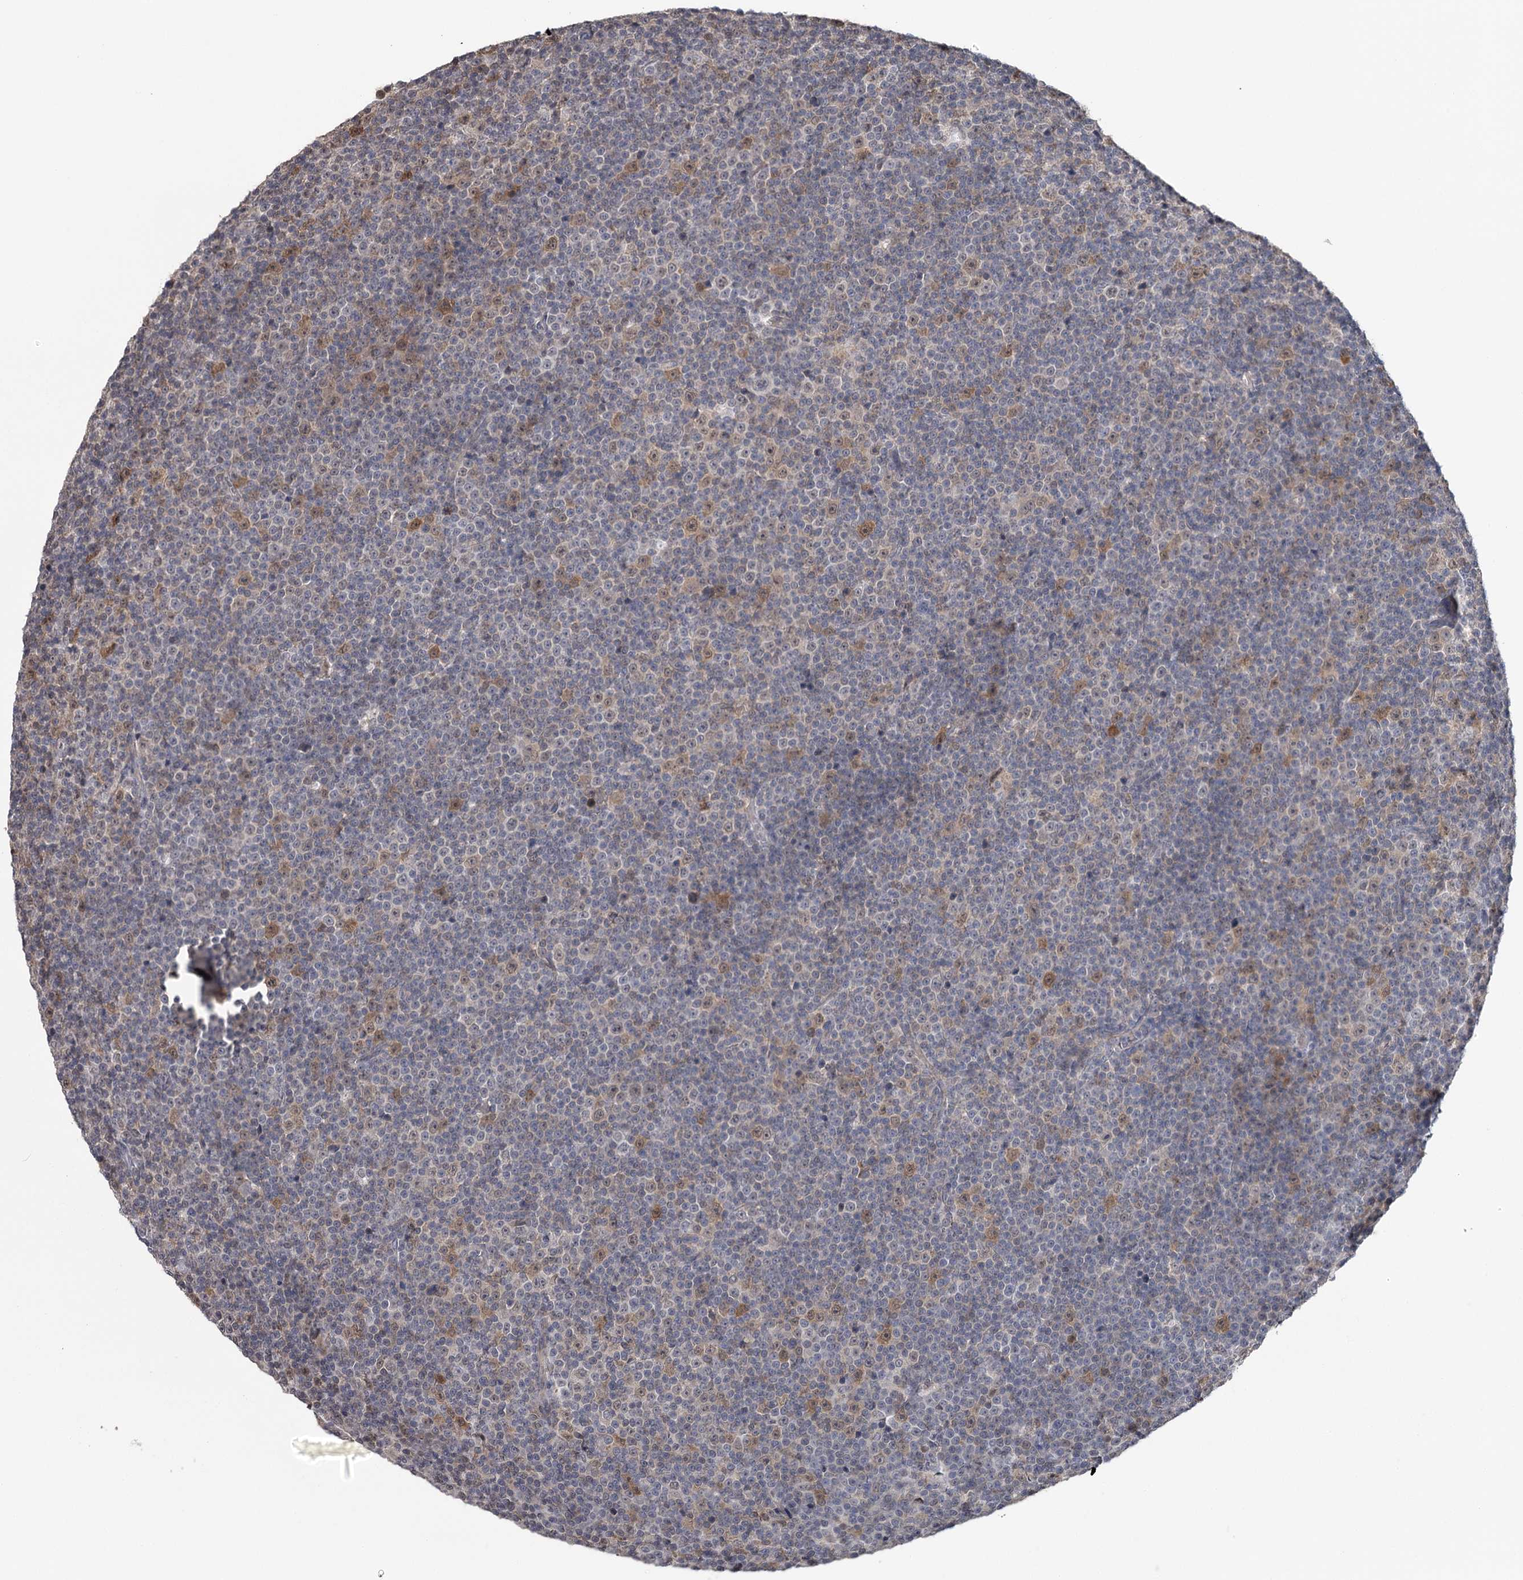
{"staining": {"intensity": "moderate", "quantity": "<25%", "location": "cytoplasmic/membranous"}, "tissue": "lymphoma", "cell_type": "Tumor cells", "image_type": "cancer", "snomed": [{"axis": "morphology", "description": "Malignant lymphoma, non-Hodgkin's type, Low grade"}, {"axis": "topography", "description": "Lymph node"}], "caption": "A high-resolution image shows IHC staining of lymphoma, which exhibits moderate cytoplasmic/membranous staining in about <25% of tumor cells.", "gene": "GTSF1", "patient": {"sex": "female", "age": 67}}